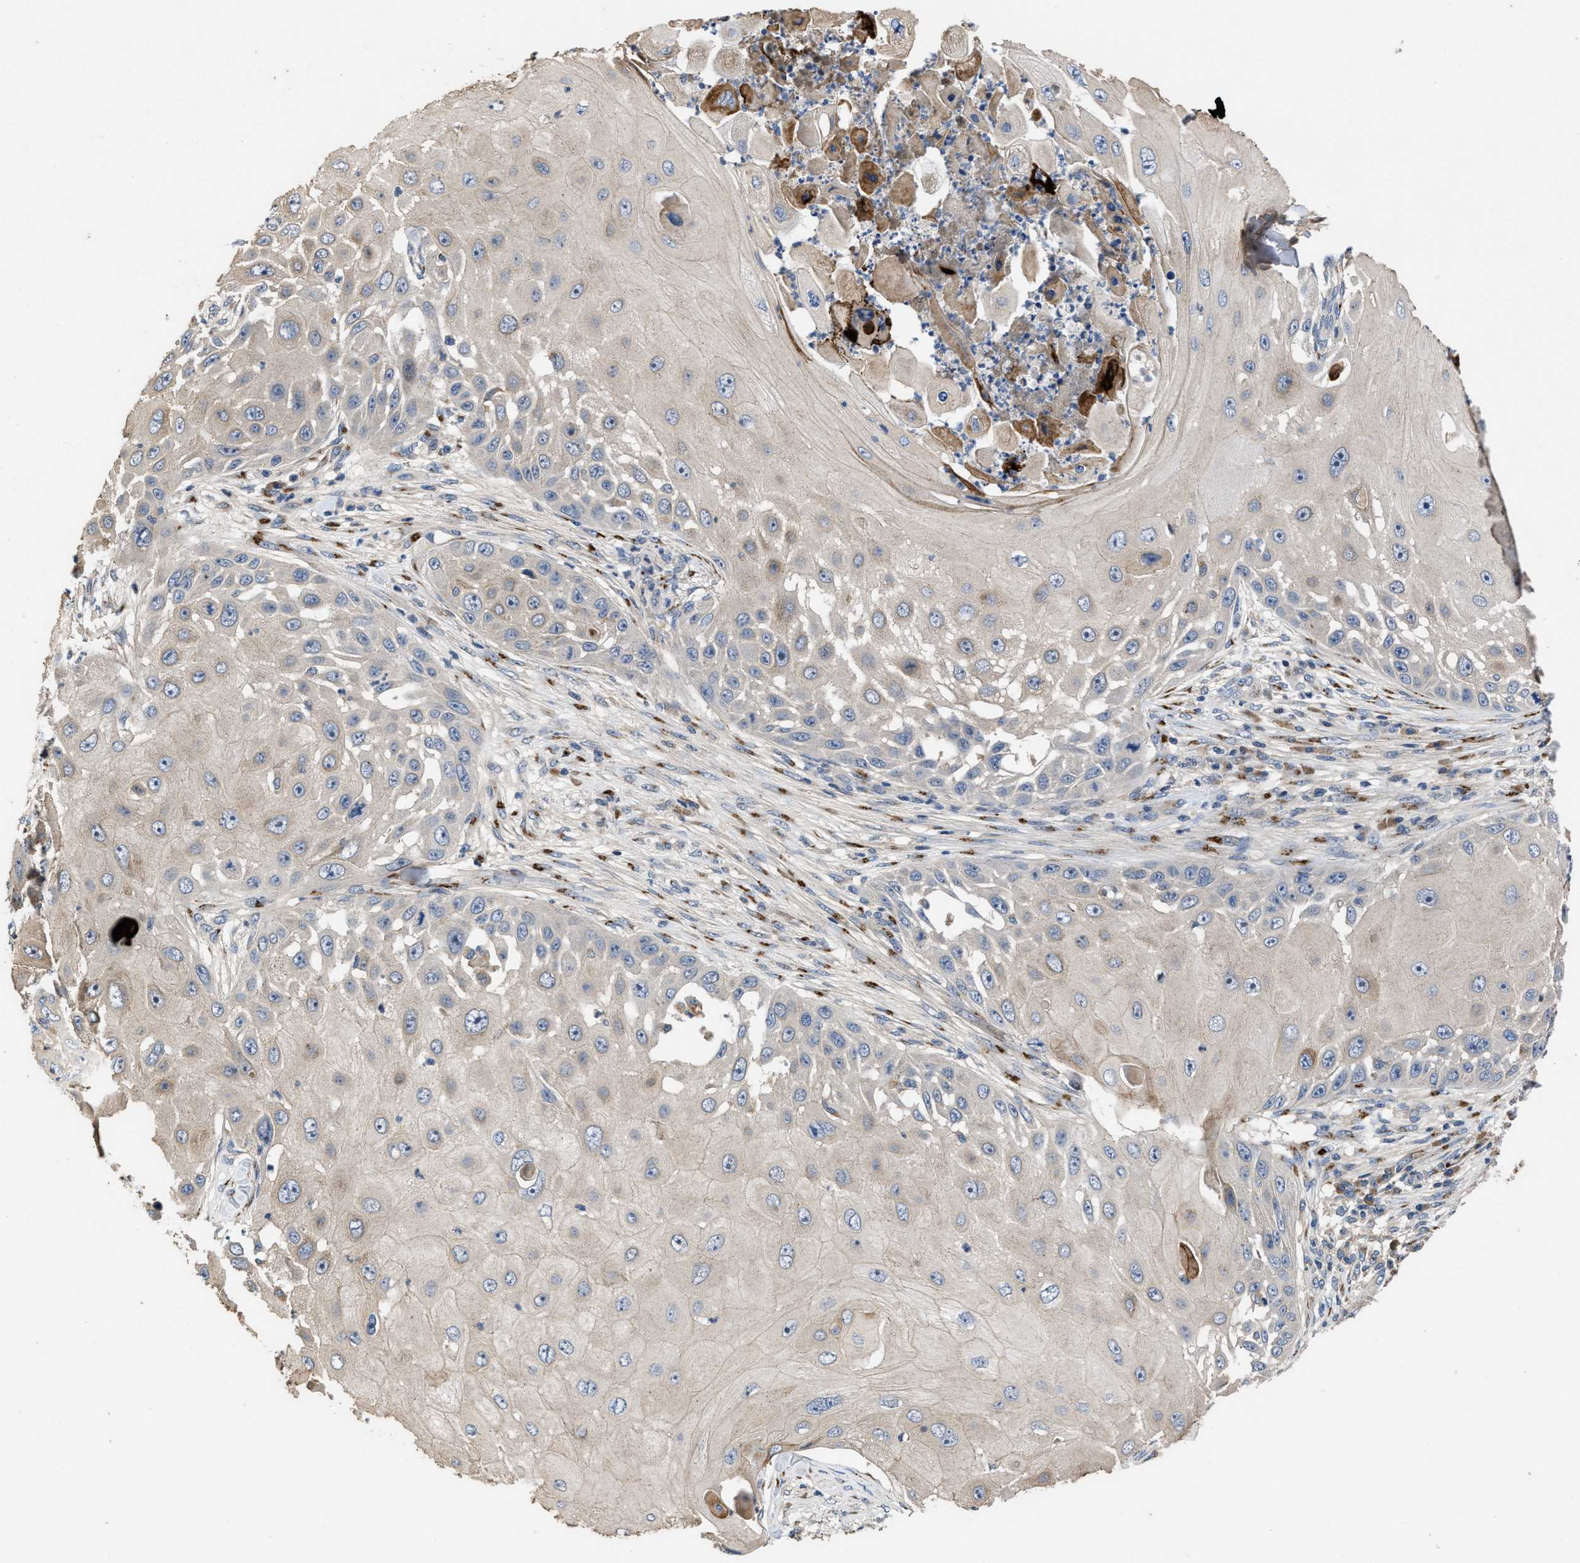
{"staining": {"intensity": "negative", "quantity": "none", "location": "none"}, "tissue": "skin cancer", "cell_type": "Tumor cells", "image_type": "cancer", "snomed": [{"axis": "morphology", "description": "Squamous cell carcinoma, NOS"}, {"axis": "topography", "description": "Skin"}], "caption": "Squamous cell carcinoma (skin) stained for a protein using immunohistochemistry (IHC) shows no positivity tumor cells.", "gene": "SIK2", "patient": {"sex": "female", "age": 44}}